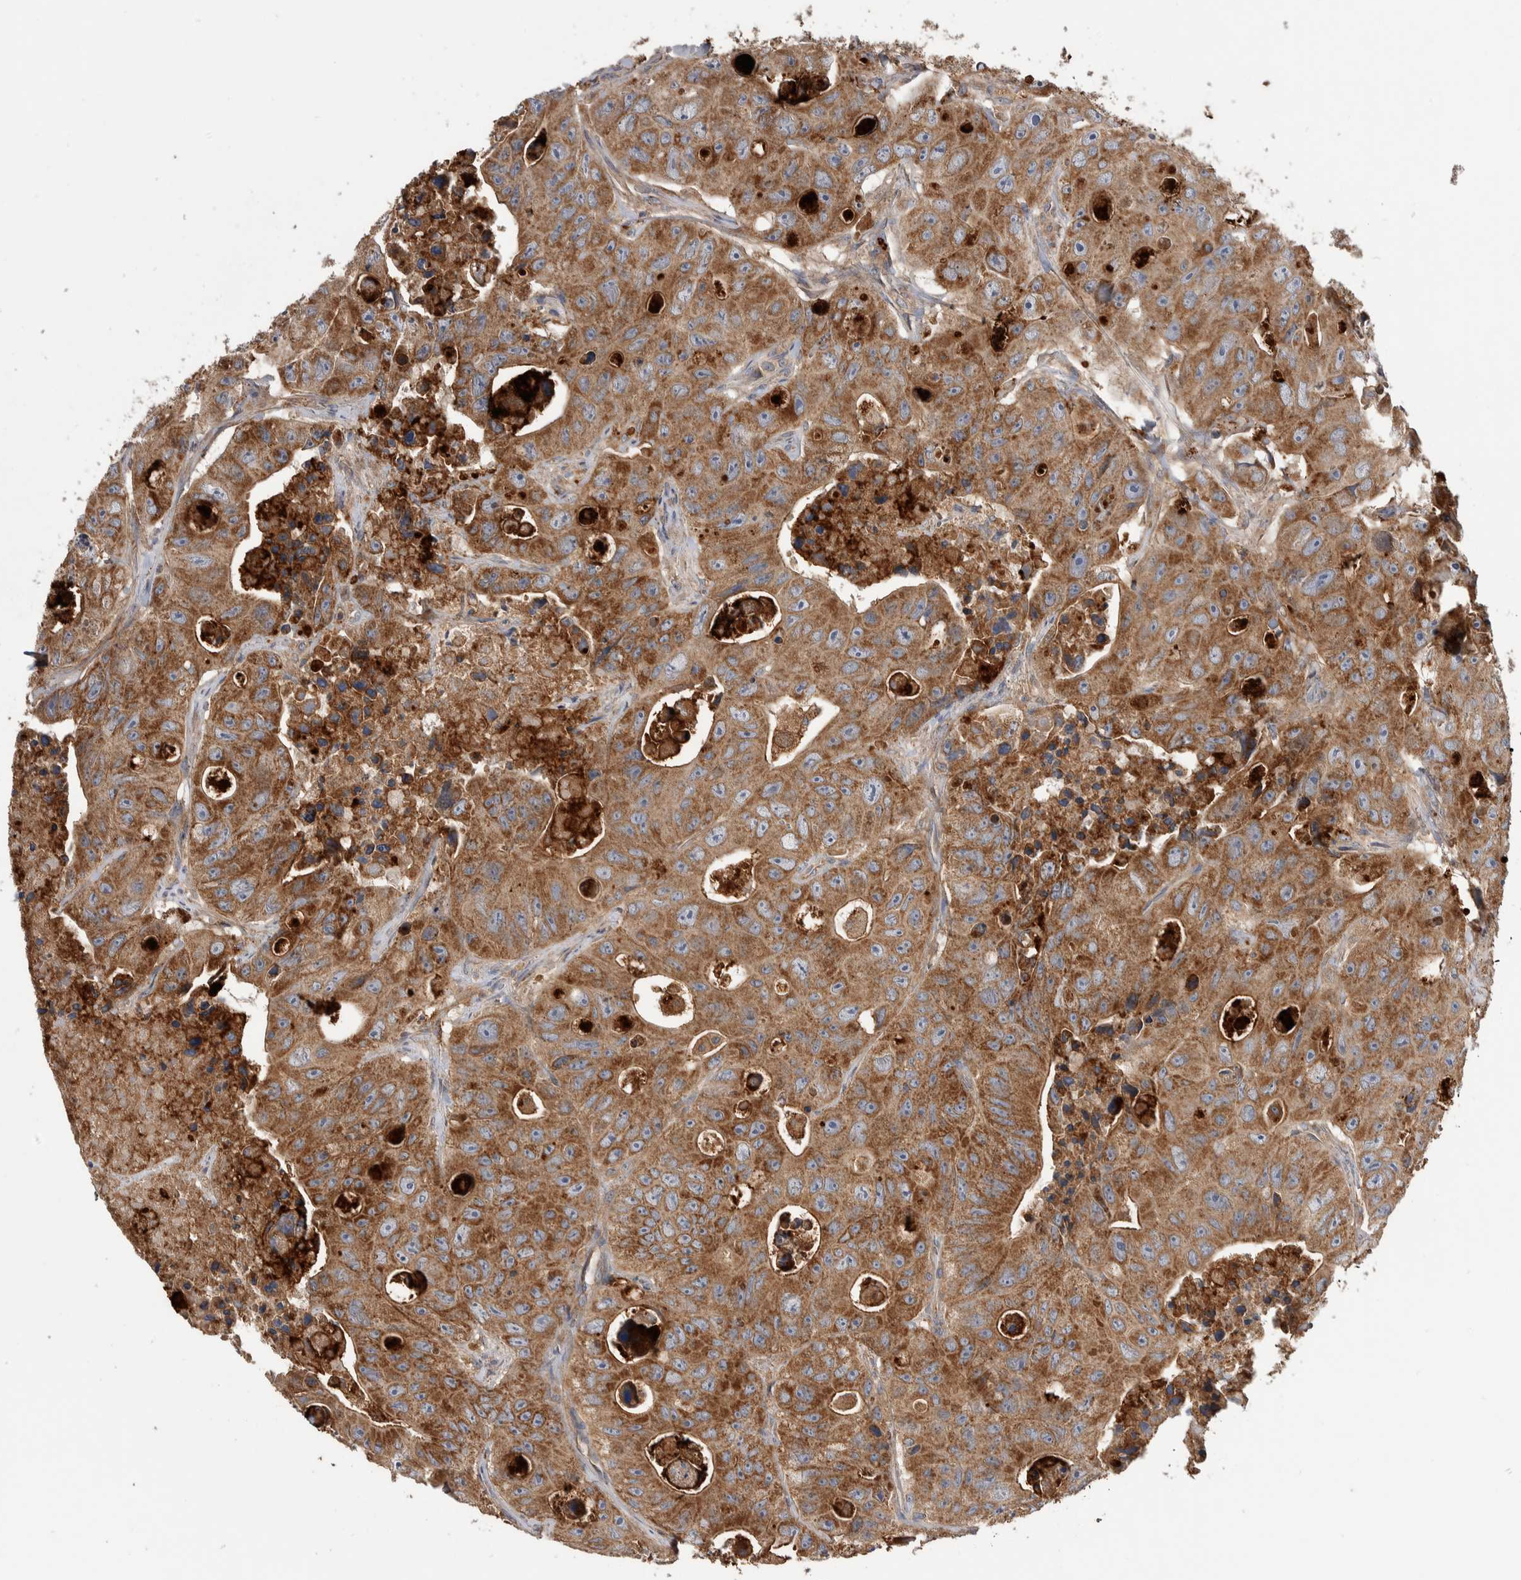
{"staining": {"intensity": "moderate", "quantity": ">75%", "location": "cytoplasmic/membranous"}, "tissue": "colorectal cancer", "cell_type": "Tumor cells", "image_type": "cancer", "snomed": [{"axis": "morphology", "description": "Adenocarcinoma, NOS"}, {"axis": "topography", "description": "Colon"}], "caption": "A medium amount of moderate cytoplasmic/membranous expression is seen in approximately >75% of tumor cells in colorectal cancer (adenocarcinoma) tissue.", "gene": "SDCBP", "patient": {"sex": "female", "age": 46}}